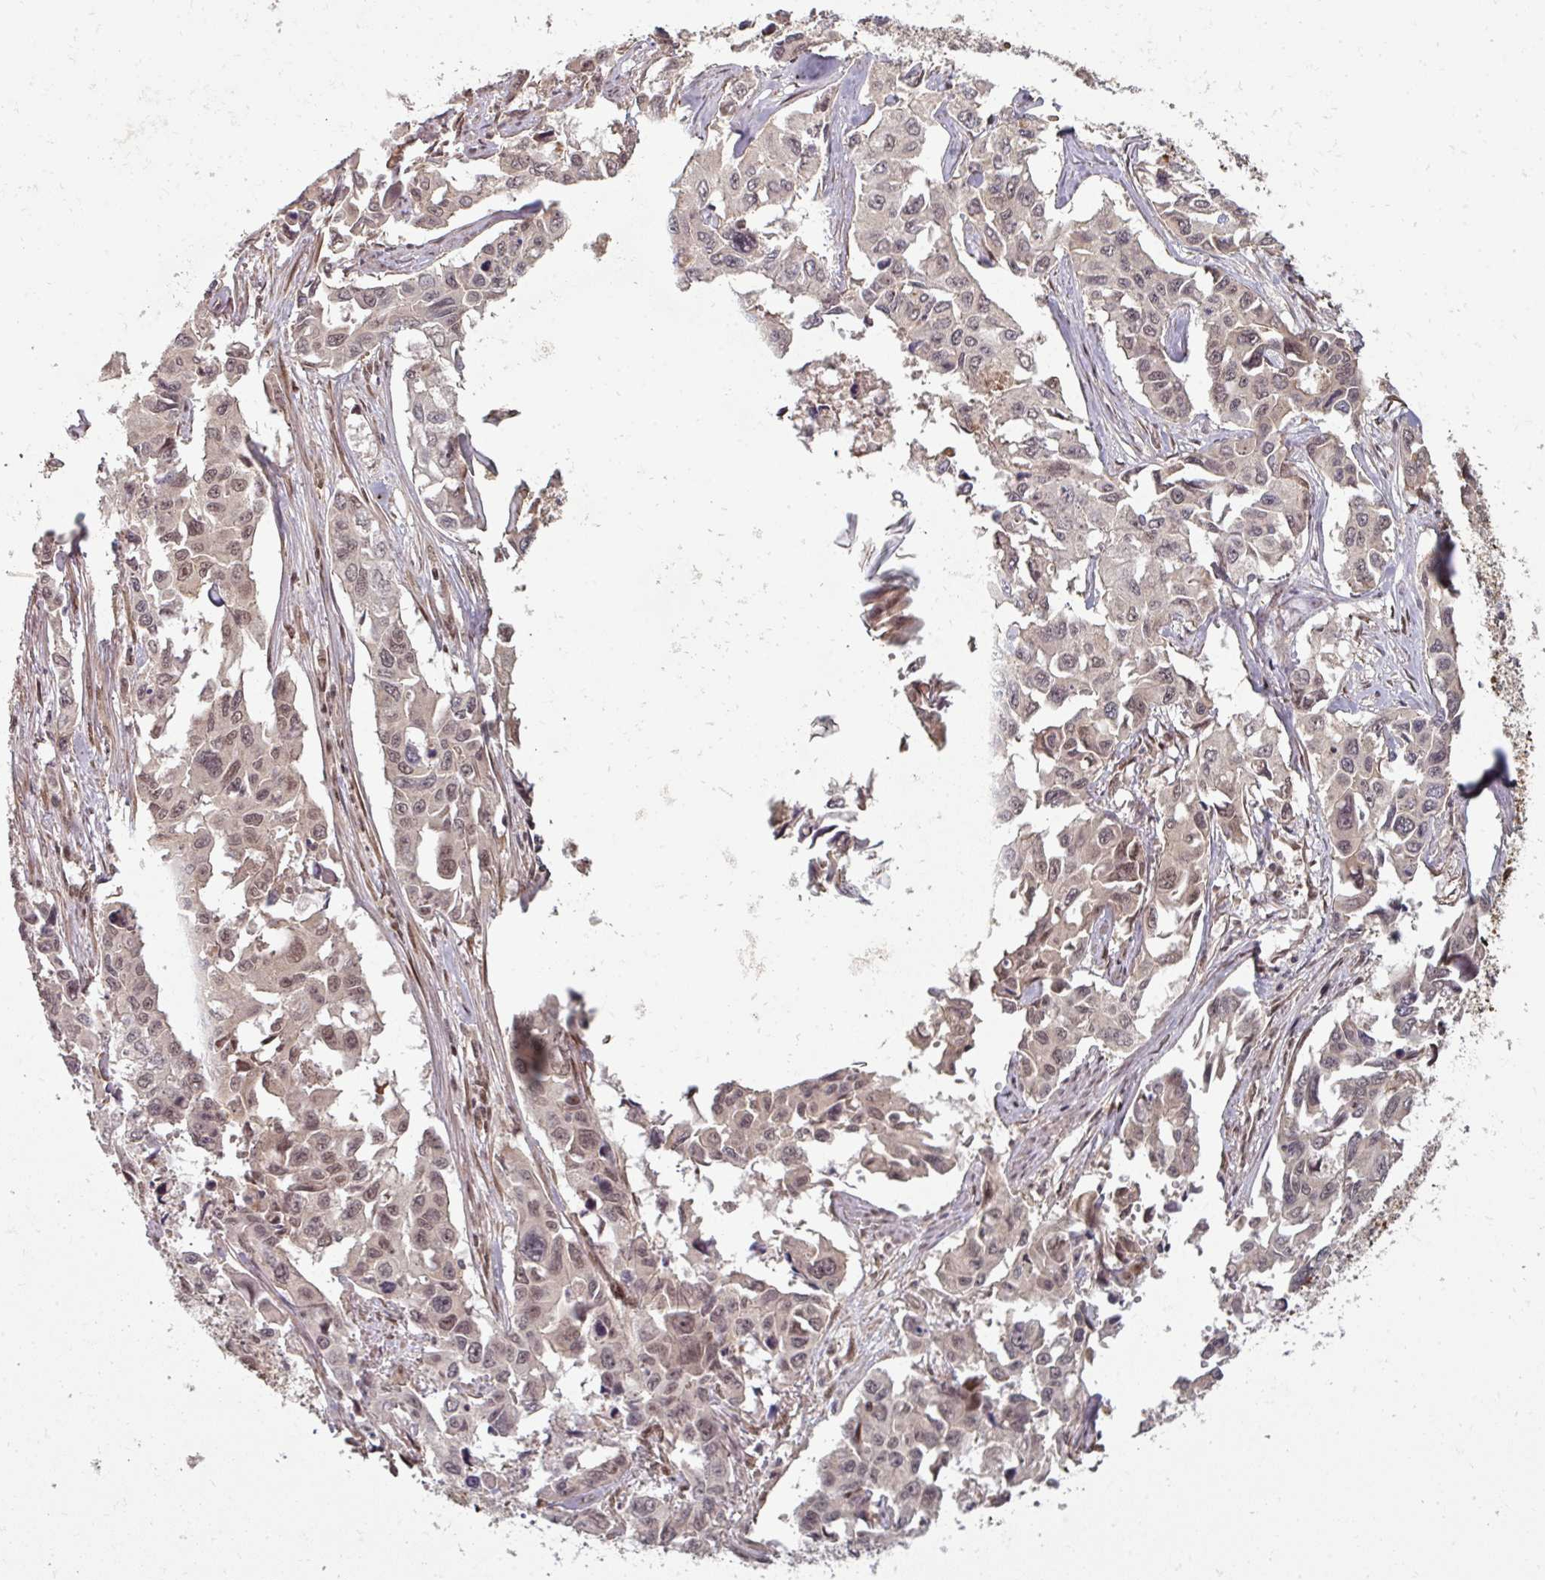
{"staining": {"intensity": "weak", "quantity": "25%-75%", "location": "nuclear"}, "tissue": "lung cancer", "cell_type": "Tumor cells", "image_type": "cancer", "snomed": [{"axis": "morphology", "description": "Adenocarcinoma, NOS"}, {"axis": "topography", "description": "Lung"}], "caption": "Tumor cells show weak nuclear expression in approximately 25%-75% of cells in lung cancer. (brown staining indicates protein expression, while blue staining denotes nuclei).", "gene": "SIK3", "patient": {"sex": "male", "age": 64}}